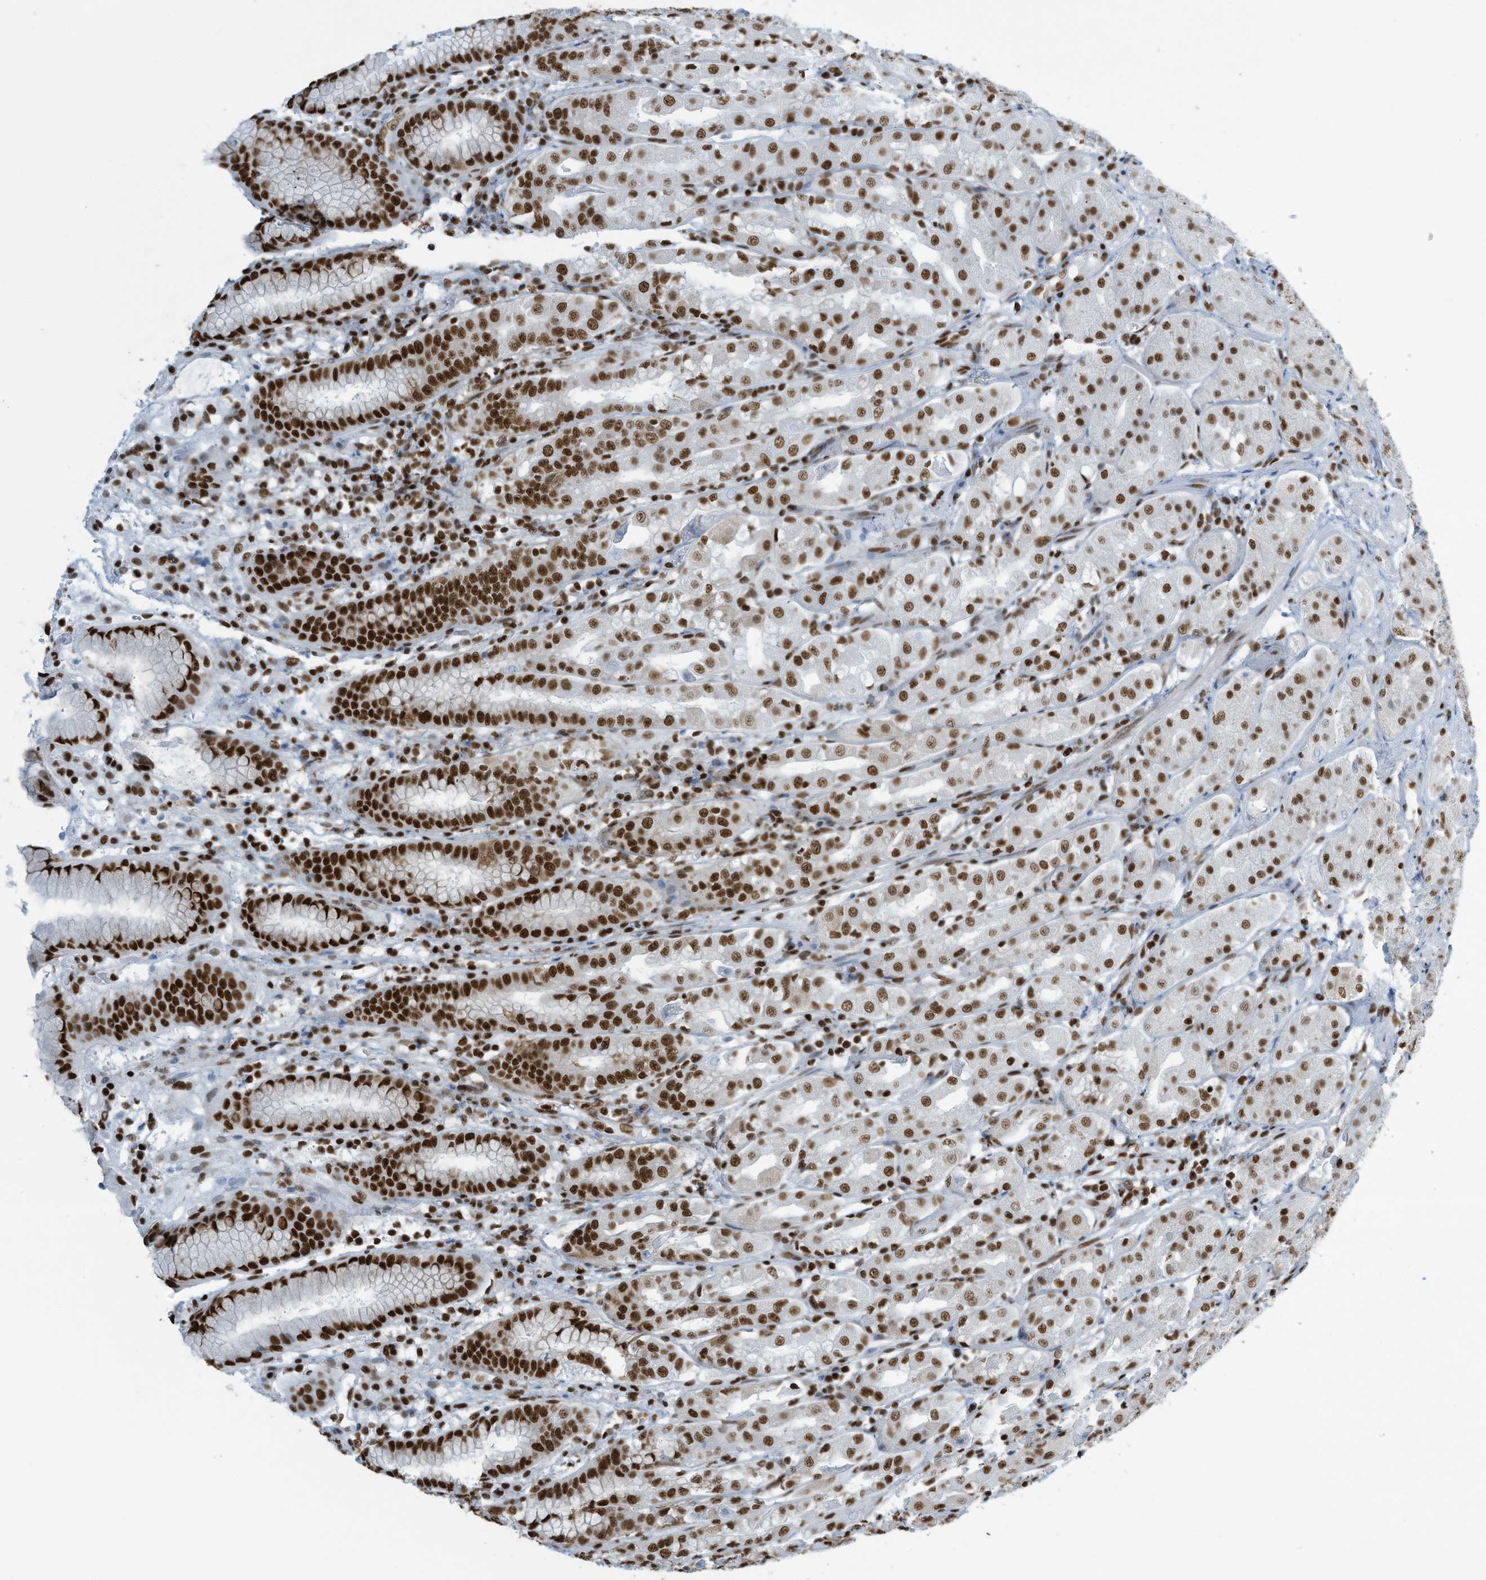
{"staining": {"intensity": "strong", "quantity": ">75%", "location": "nuclear"}, "tissue": "stomach", "cell_type": "Glandular cells", "image_type": "normal", "snomed": [{"axis": "morphology", "description": "Normal tissue, NOS"}, {"axis": "topography", "description": "Stomach"}, {"axis": "topography", "description": "Stomach, lower"}], "caption": "The immunohistochemical stain highlights strong nuclear expression in glandular cells of normal stomach.", "gene": "ENSG00000257390", "patient": {"sex": "female", "age": 56}}